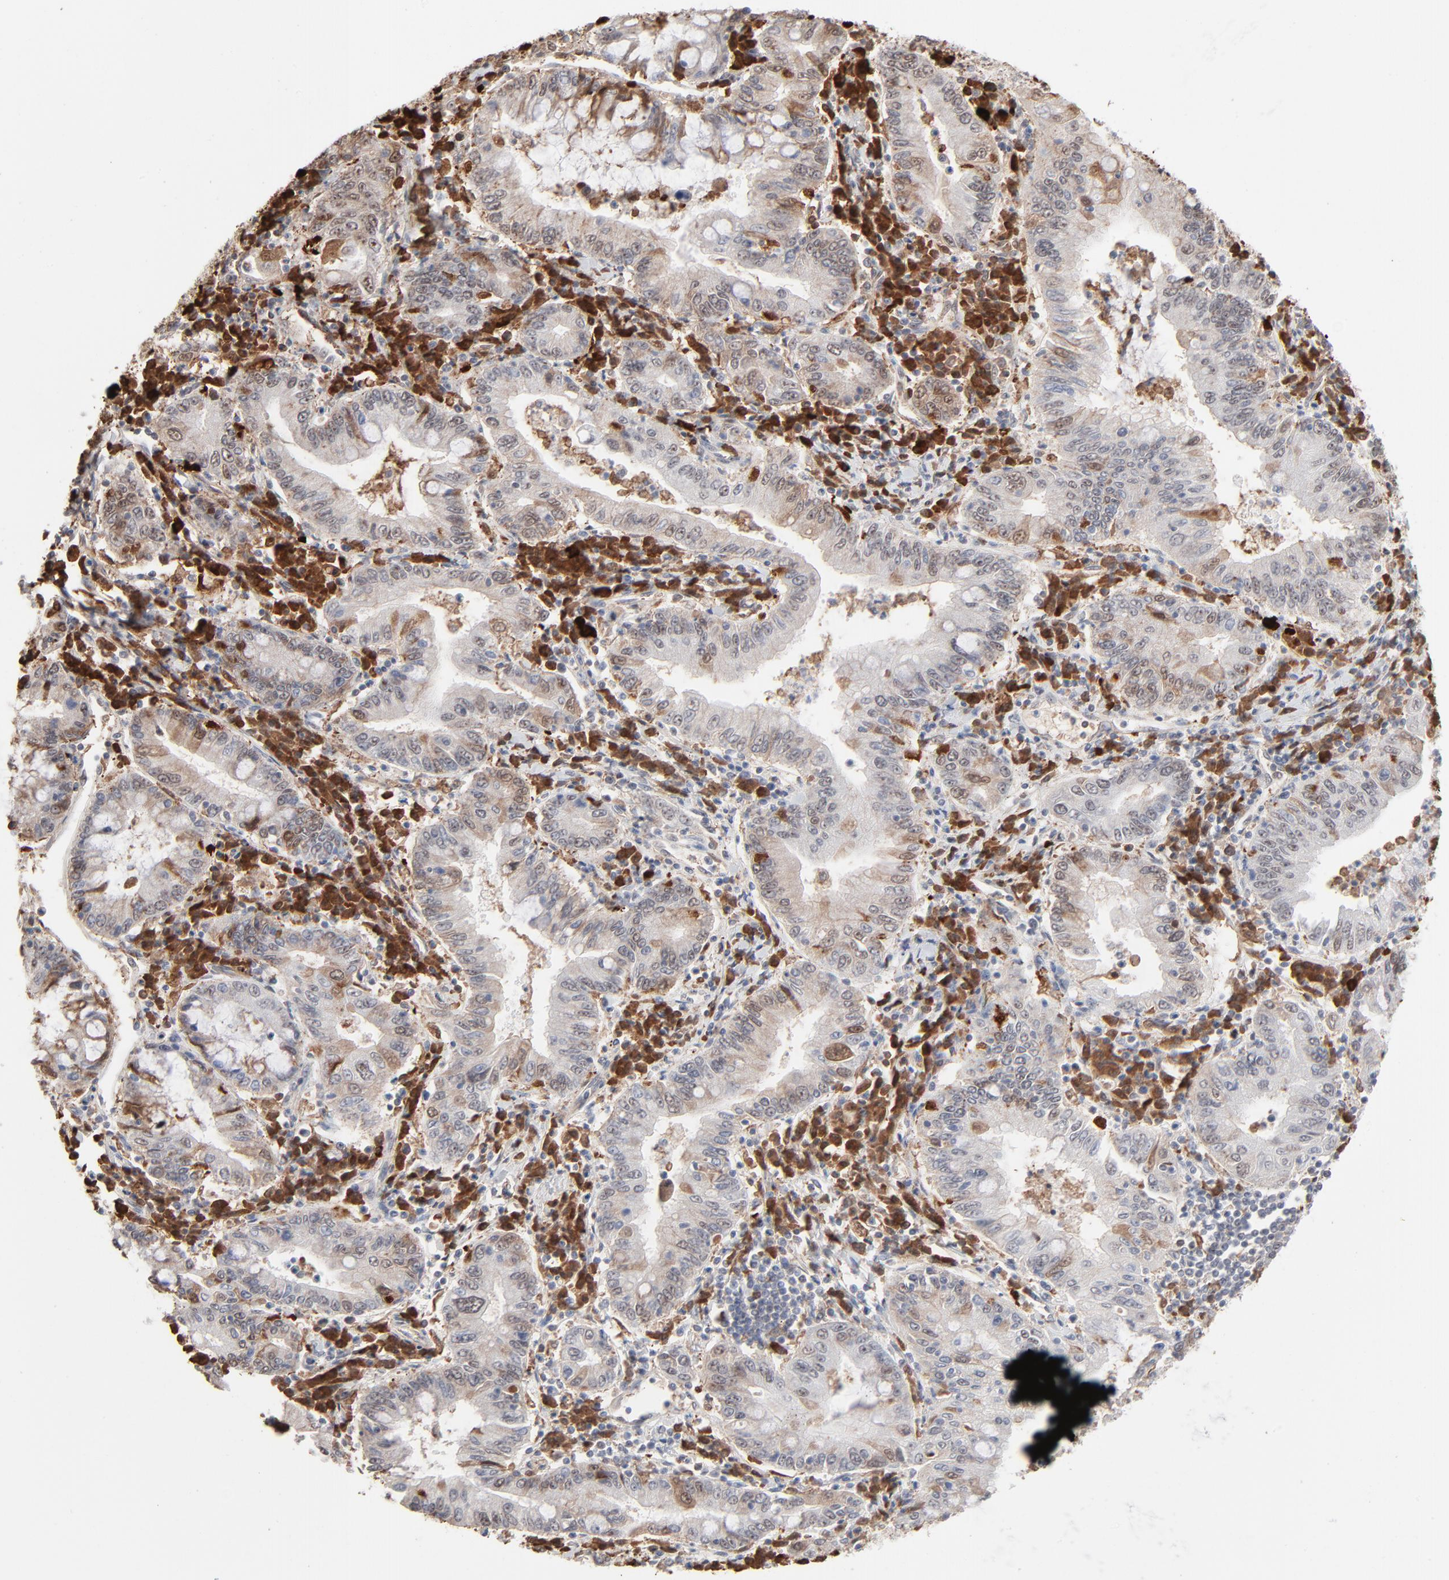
{"staining": {"intensity": "moderate", "quantity": ">75%", "location": "cytoplasmic/membranous"}, "tissue": "stomach cancer", "cell_type": "Tumor cells", "image_type": "cancer", "snomed": [{"axis": "morphology", "description": "Normal tissue, NOS"}, {"axis": "morphology", "description": "Adenocarcinoma, NOS"}, {"axis": "topography", "description": "Esophagus"}, {"axis": "topography", "description": "Stomach, upper"}, {"axis": "topography", "description": "Peripheral nerve tissue"}], "caption": "Immunohistochemistry (DAB (3,3'-diaminobenzidine)) staining of human stomach cancer (adenocarcinoma) displays moderate cytoplasmic/membranous protein positivity in approximately >75% of tumor cells.", "gene": "MPHOSPH6", "patient": {"sex": "male", "age": 62}}